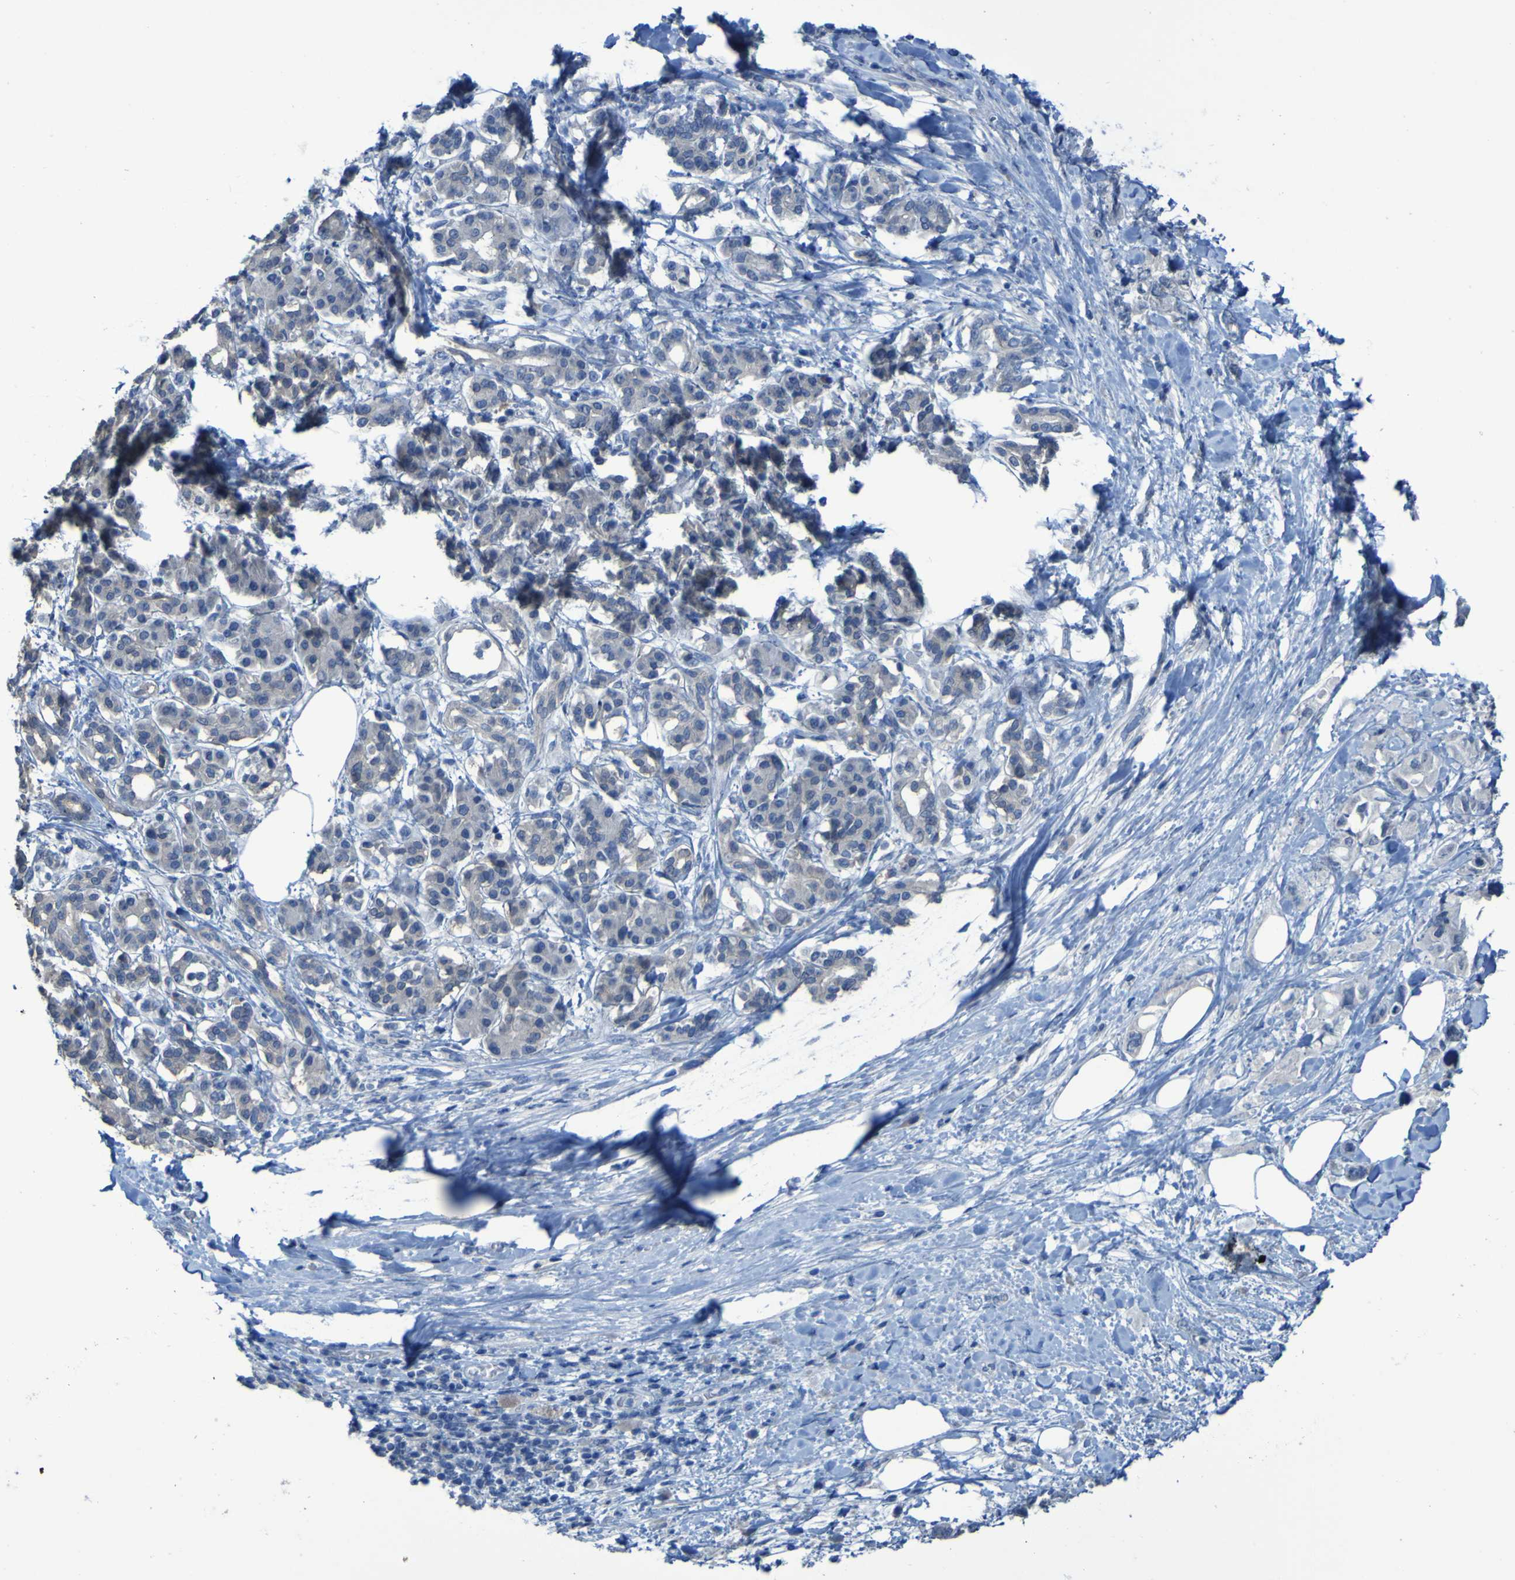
{"staining": {"intensity": "negative", "quantity": "none", "location": "none"}, "tissue": "pancreatic cancer", "cell_type": "Tumor cells", "image_type": "cancer", "snomed": [{"axis": "morphology", "description": "Adenocarcinoma, NOS"}, {"axis": "topography", "description": "Pancreas"}], "caption": "Pancreatic cancer (adenocarcinoma) was stained to show a protein in brown. There is no significant positivity in tumor cells.", "gene": "CLDN18", "patient": {"sex": "female", "age": 56}}